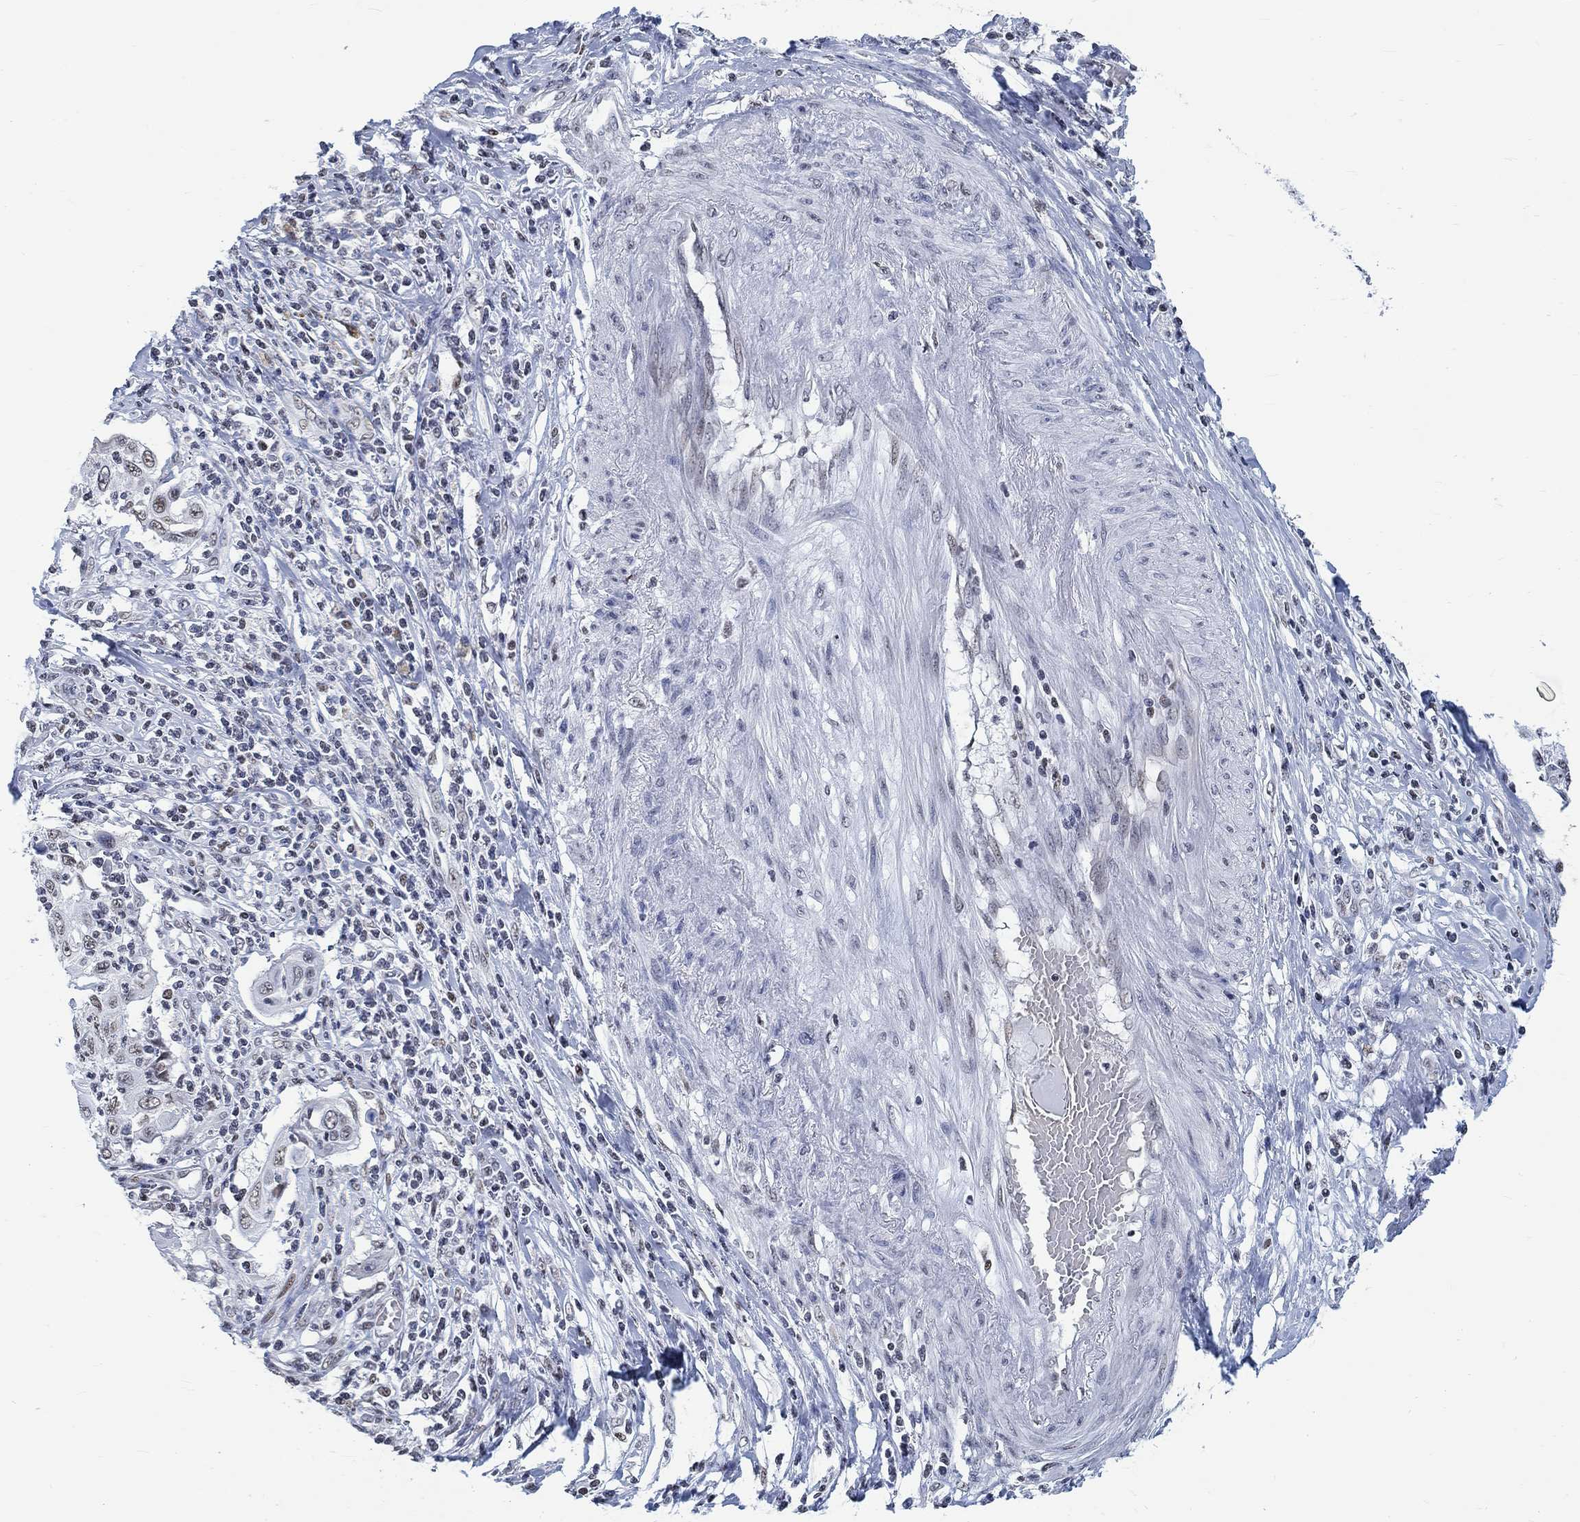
{"staining": {"intensity": "negative", "quantity": "none", "location": "none"}, "tissue": "cervical cancer", "cell_type": "Tumor cells", "image_type": "cancer", "snomed": [{"axis": "morphology", "description": "Squamous cell carcinoma, NOS"}, {"axis": "topography", "description": "Cervix"}], "caption": "This is an immunohistochemistry photomicrograph of squamous cell carcinoma (cervical). There is no staining in tumor cells.", "gene": "KCNH8", "patient": {"sex": "female", "age": 70}}